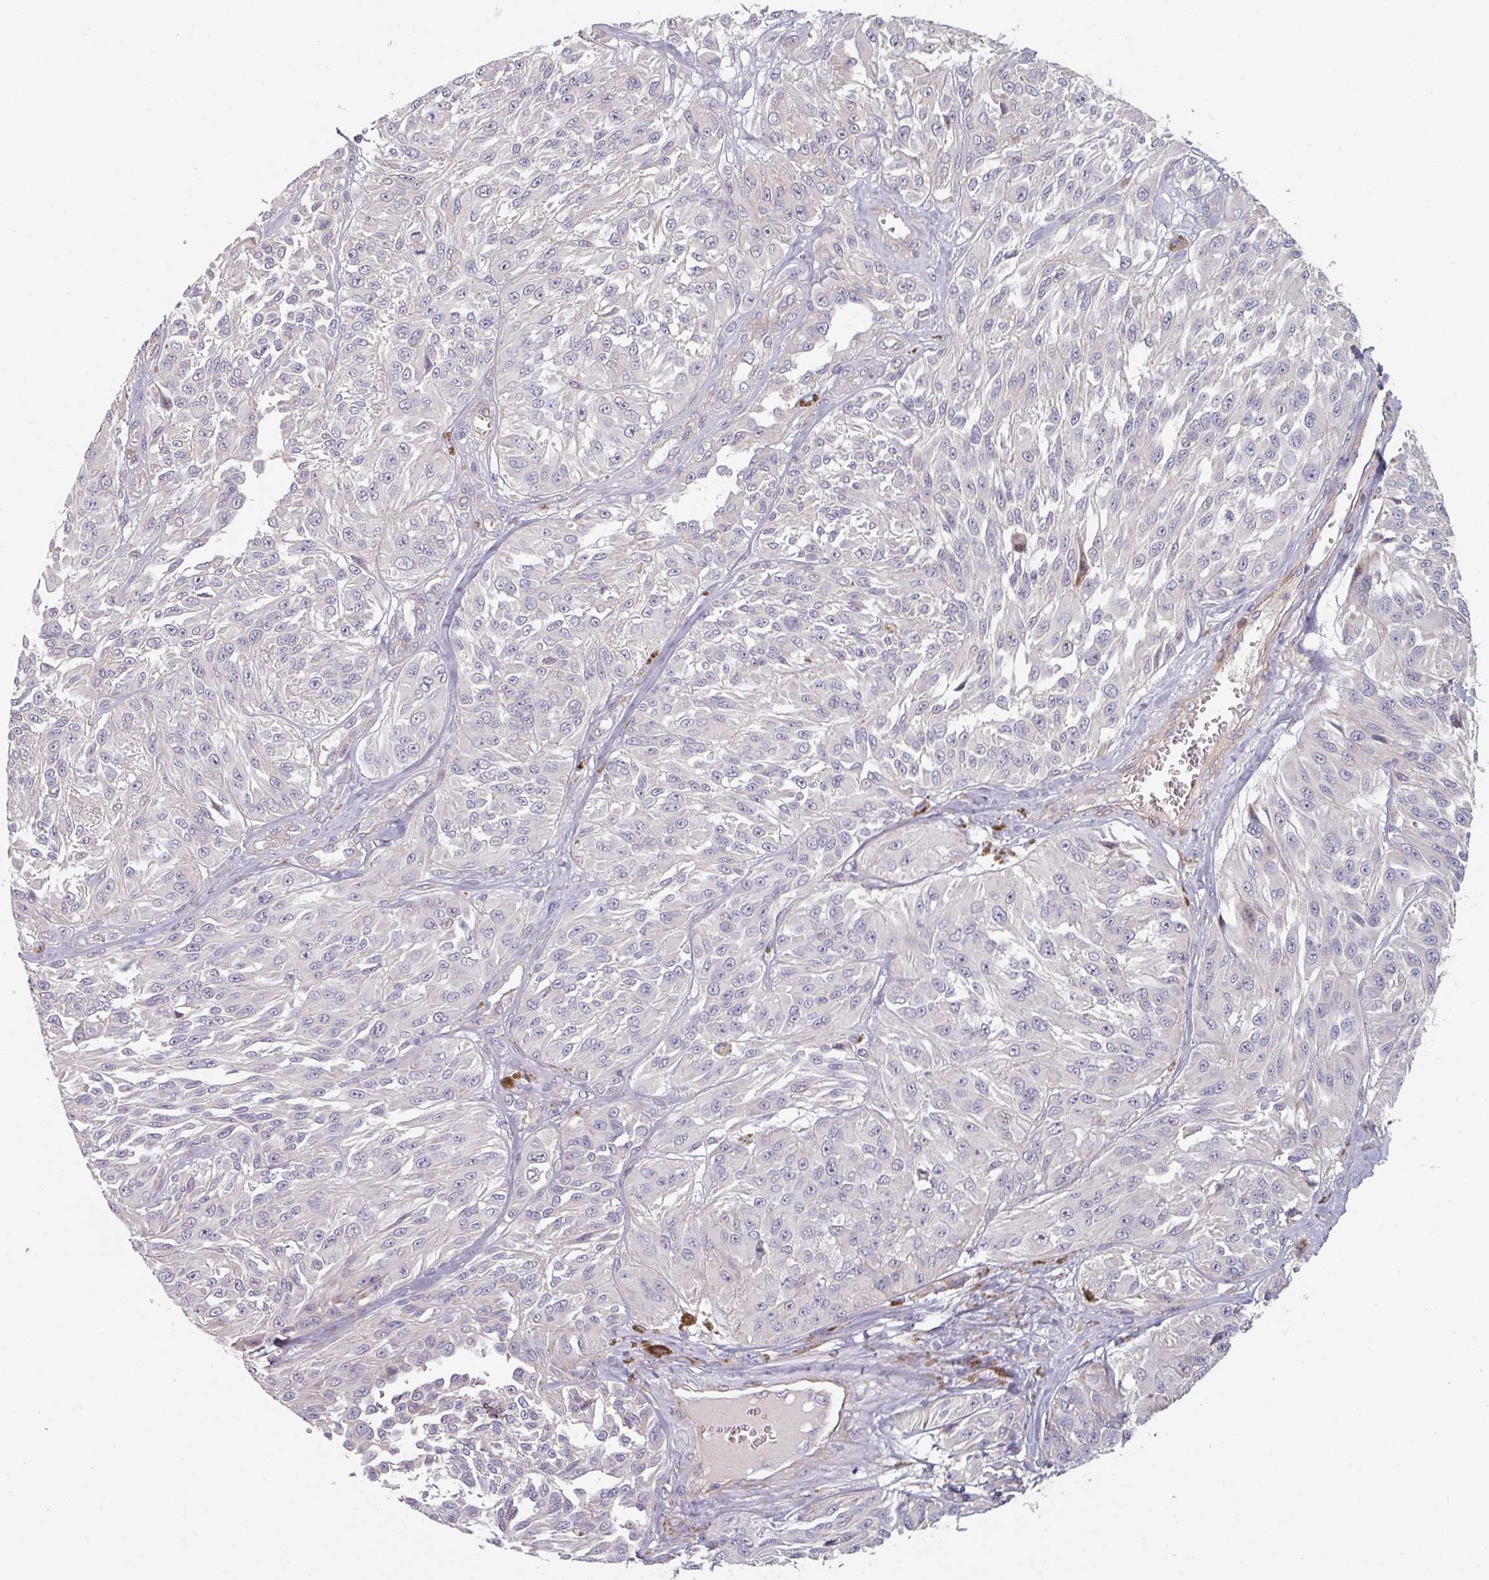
{"staining": {"intensity": "negative", "quantity": "none", "location": "none"}, "tissue": "melanoma", "cell_type": "Tumor cells", "image_type": "cancer", "snomed": [{"axis": "morphology", "description": "Malignant melanoma, NOS"}, {"axis": "topography", "description": "Skin"}], "caption": "The micrograph displays no staining of tumor cells in malignant melanoma. Brightfield microscopy of immunohistochemistry (IHC) stained with DAB (brown) and hematoxylin (blue), captured at high magnification.", "gene": "C4BPB", "patient": {"sex": "male", "age": 94}}